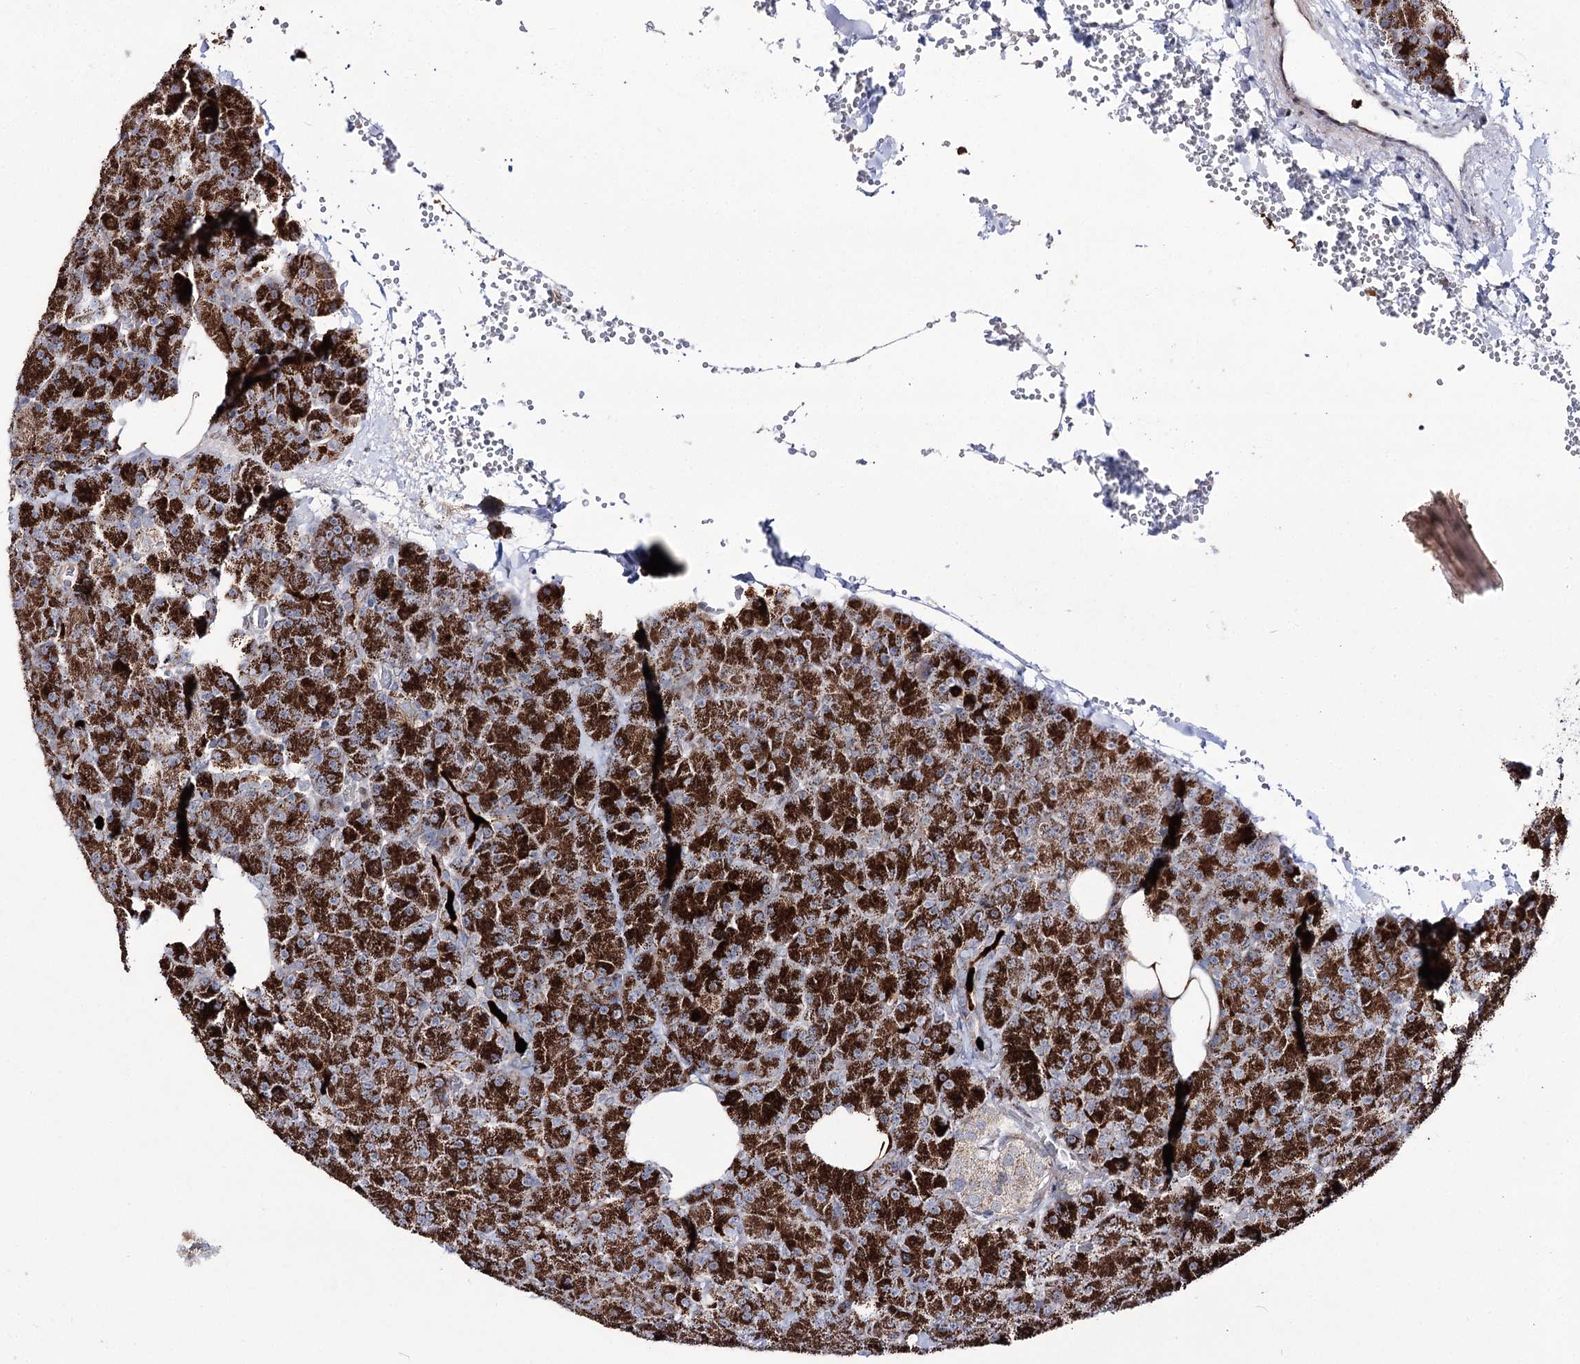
{"staining": {"intensity": "strong", "quantity": ">75%", "location": "cytoplasmic/membranous"}, "tissue": "pancreas", "cell_type": "Exocrine glandular cells", "image_type": "normal", "snomed": [{"axis": "morphology", "description": "Normal tissue, NOS"}, {"axis": "morphology", "description": "Carcinoid, malignant, NOS"}, {"axis": "topography", "description": "Pancreas"}], "caption": "Immunohistochemical staining of normal human pancreas shows strong cytoplasmic/membranous protein staining in about >75% of exocrine glandular cells.", "gene": "C11orf80", "patient": {"sex": "female", "age": 35}}